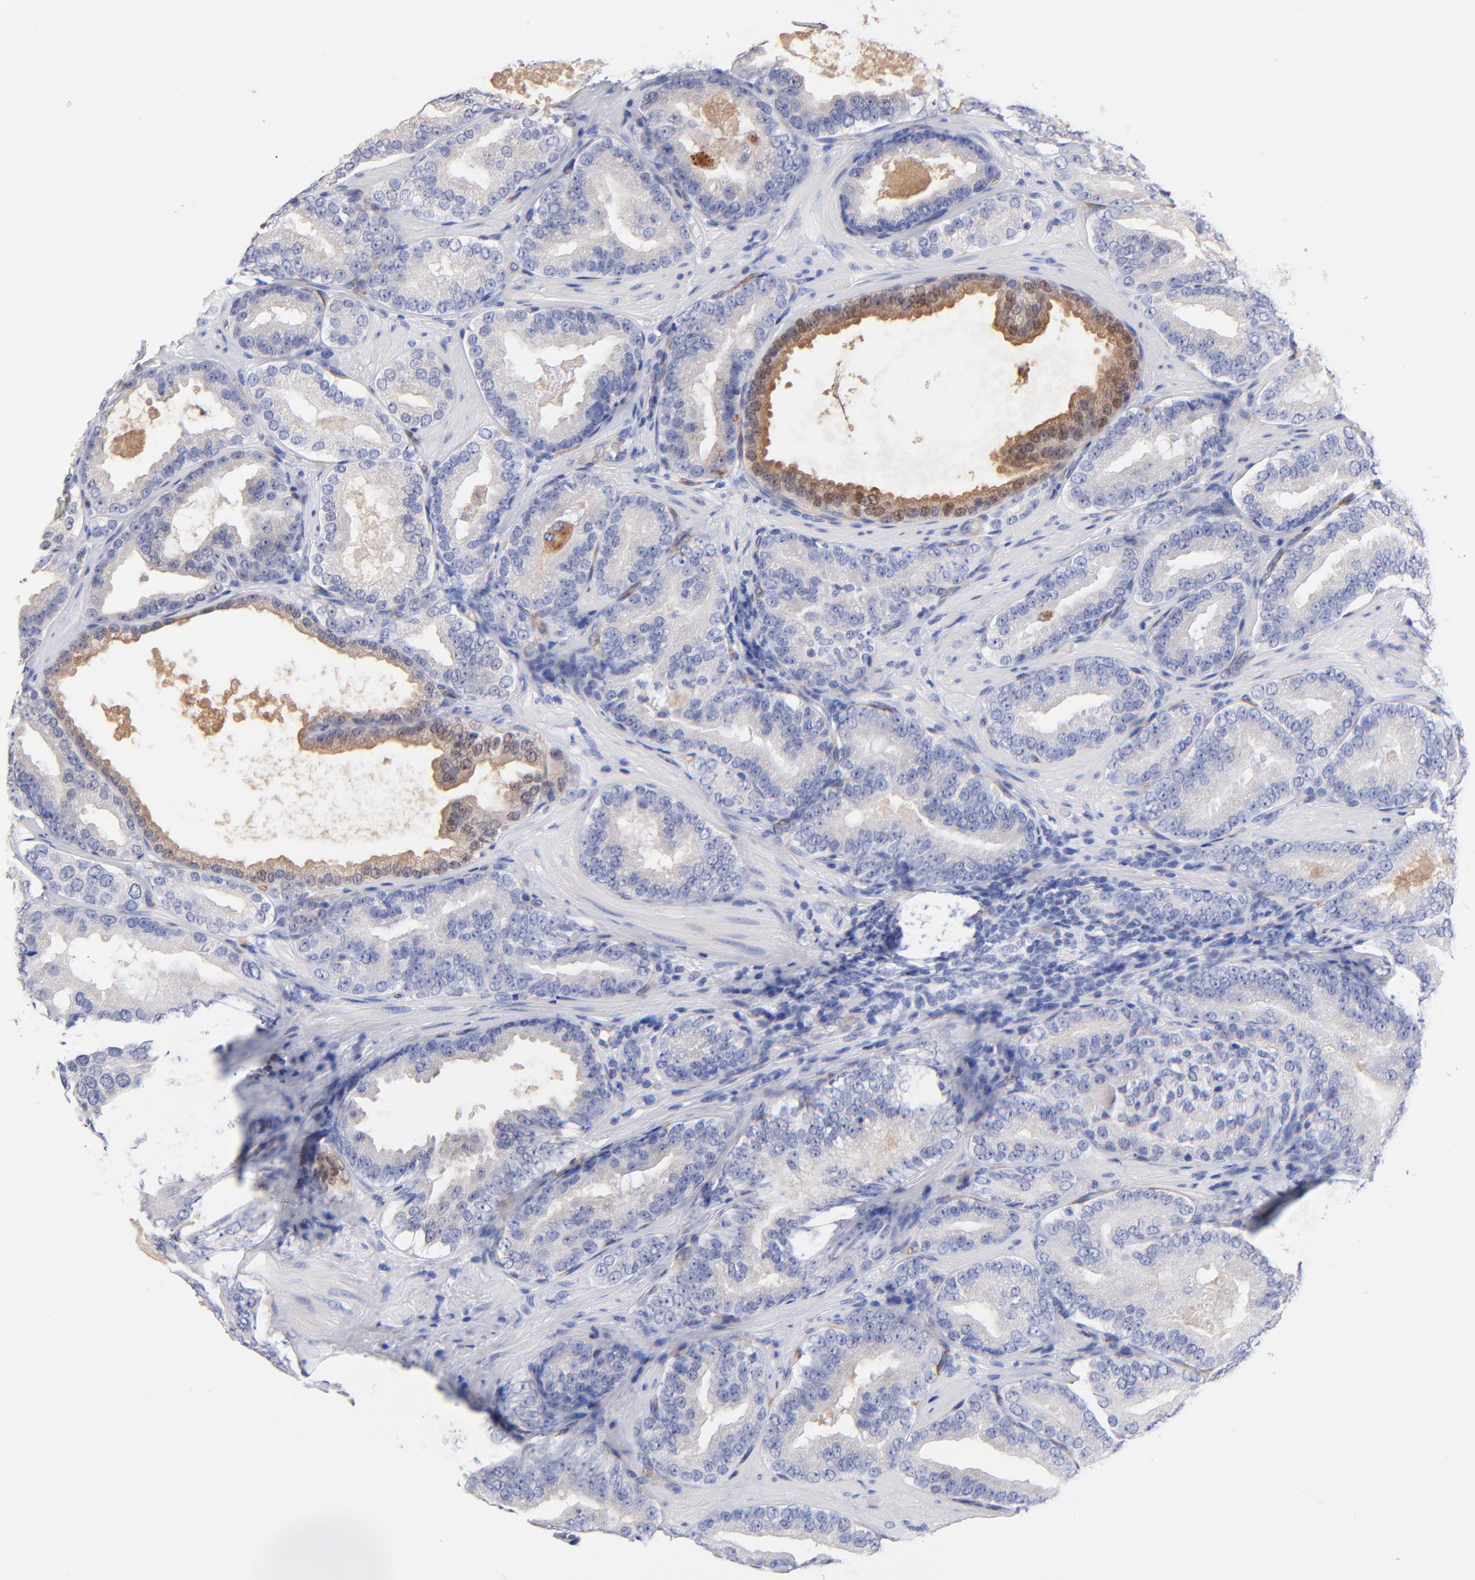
{"staining": {"intensity": "weak", "quantity": "<25%", "location": "cytoplasmic/membranous"}, "tissue": "prostate cancer", "cell_type": "Tumor cells", "image_type": "cancer", "snomed": [{"axis": "morphology", "description": "Adenocarcinoma, Low grade"}, {"axis": "topography", "description": "Prostate"}], "caption": "IHC photomicrograph of neoplastic tissue: prostate cancer stained with DAB (3,3'-diaminobenzidine) exhibits no significant protein positivity in tumor cells.", "gene": "SLC44A2", "patient": {"sex": "male", "age": 59}}